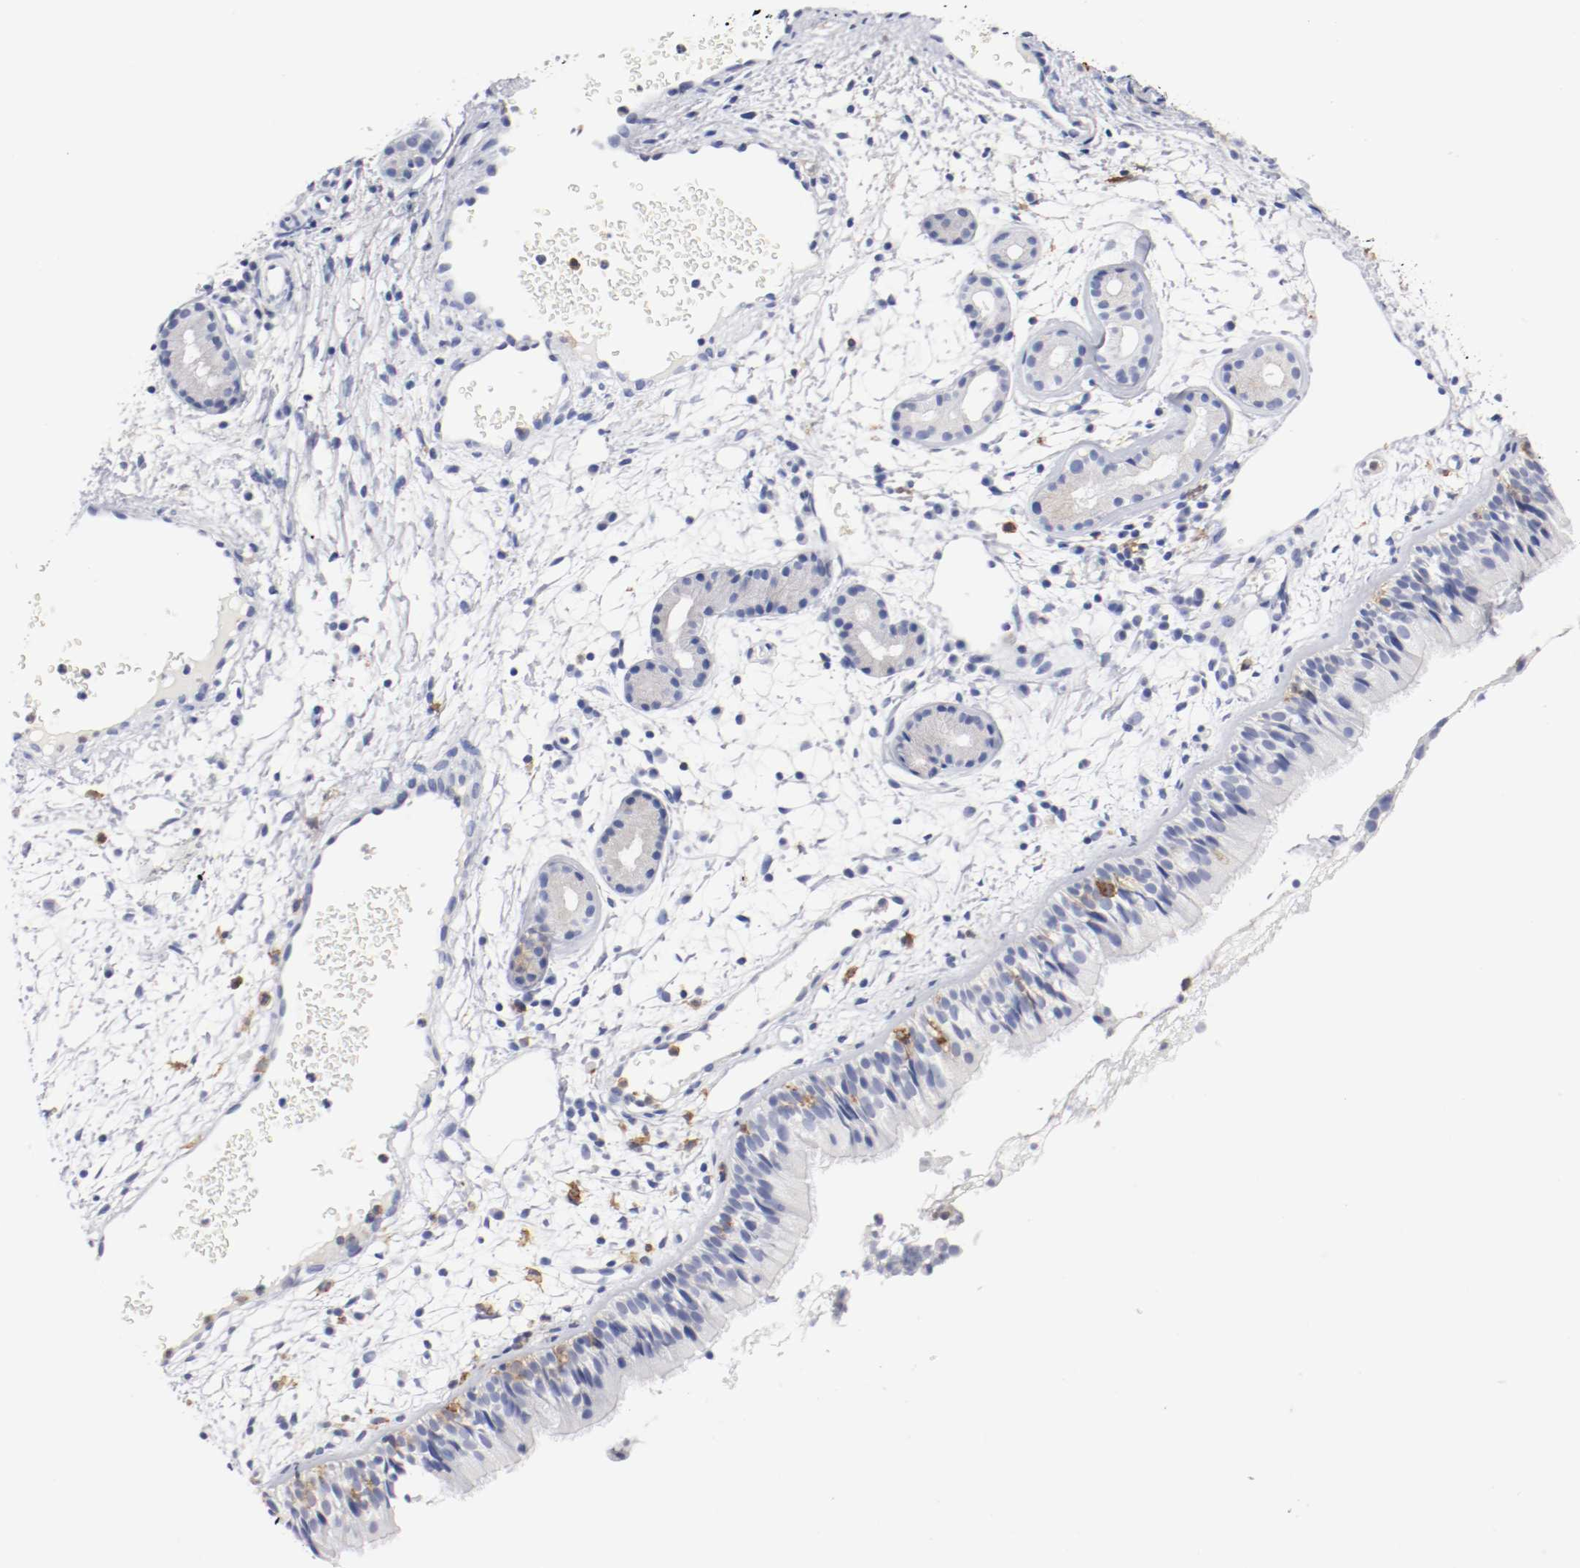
{"staining": {"intensity": "negative", "quantity": "none", "location": "none"}, "tissue": "nasopharynx", "cell_type": "Respiratory epithelial cells", "image_type": "normal", "snomed": [{"axis": "morphology", "description": "Normal tissue, NOS"}, {"axis": "morphology", "description": "Inflammation, NOS"}, {"axis": "topography", "description": "Nasopharynx"}], "caption": "Unremarkable nasopharynx was stained to show a protein in brown. There is no significant staining in respiratory epithelial cells. Brightfield microscopy of immunohistochemistry (IHC) stained with DAB (3,3'-diaminobenzidine) (brown) and hematoxylin (blue), captured at high magnification.", "gene": "ITGAX", "patient": {"sex": "female", "age": 55}}